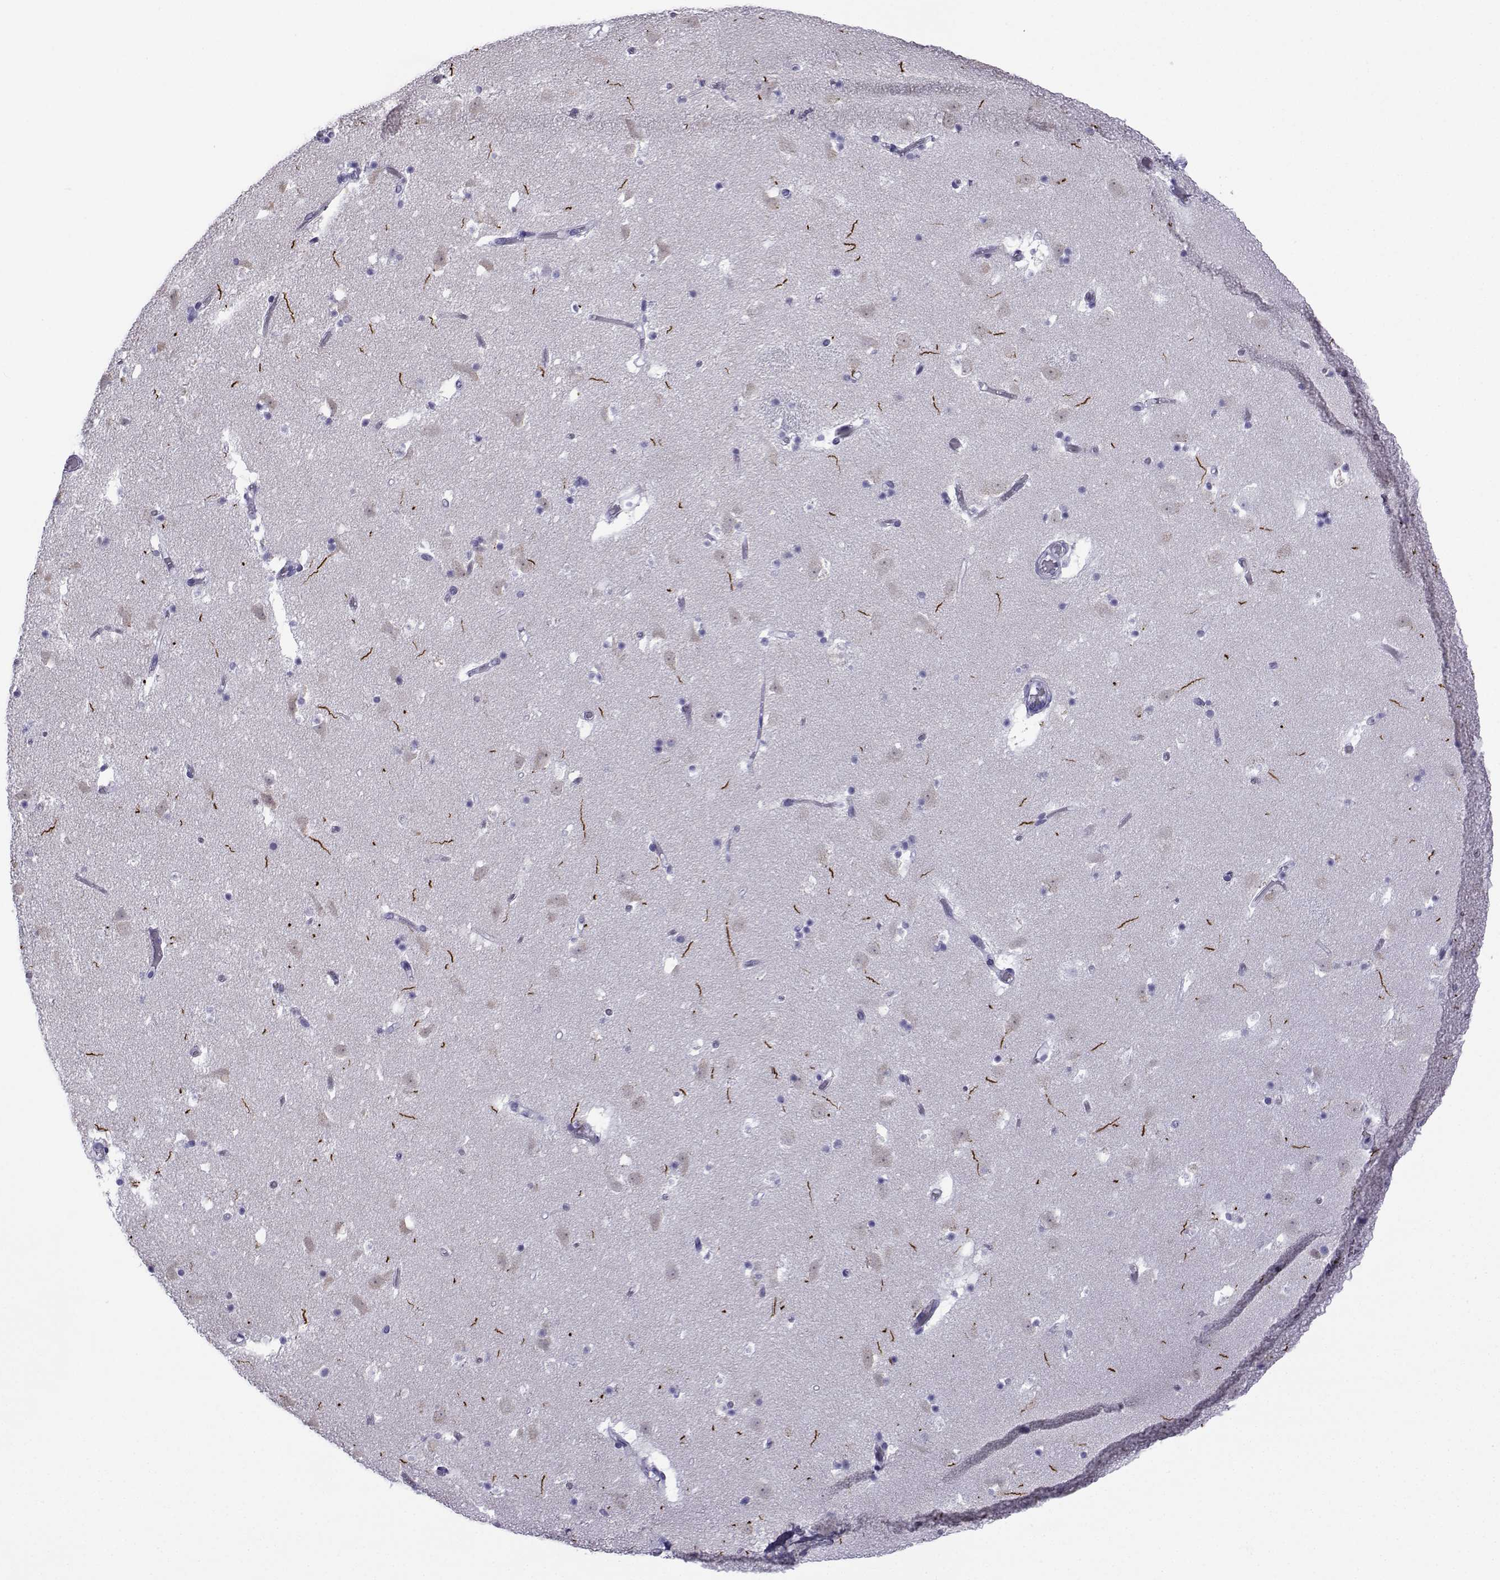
{"staining": {"intensity": "negative", "quantity": "none", "location": "none"}, "tissue": "caudate", "cell_type": "Glial cells", "image_type": "normal", "snomed": [{"axis": "morphology", "description": "Normal tissue, NOS"}, {"axis": "topography", "description": "Lateral ventricle wall"}], "caption": "Immunohistochemistry (IHC) image of normal caudate: caudate stained with DAB (3,3'-diaminobenzidine) reveals no significant protein expression in glial cells. (Brightfield microscopy of DAB (3,3'-diaminobenzidine) immunohistochemistry (IHC) at high magnification).", "gene": "TRIM46", "patient": {"sex": "female", "age": 42}}